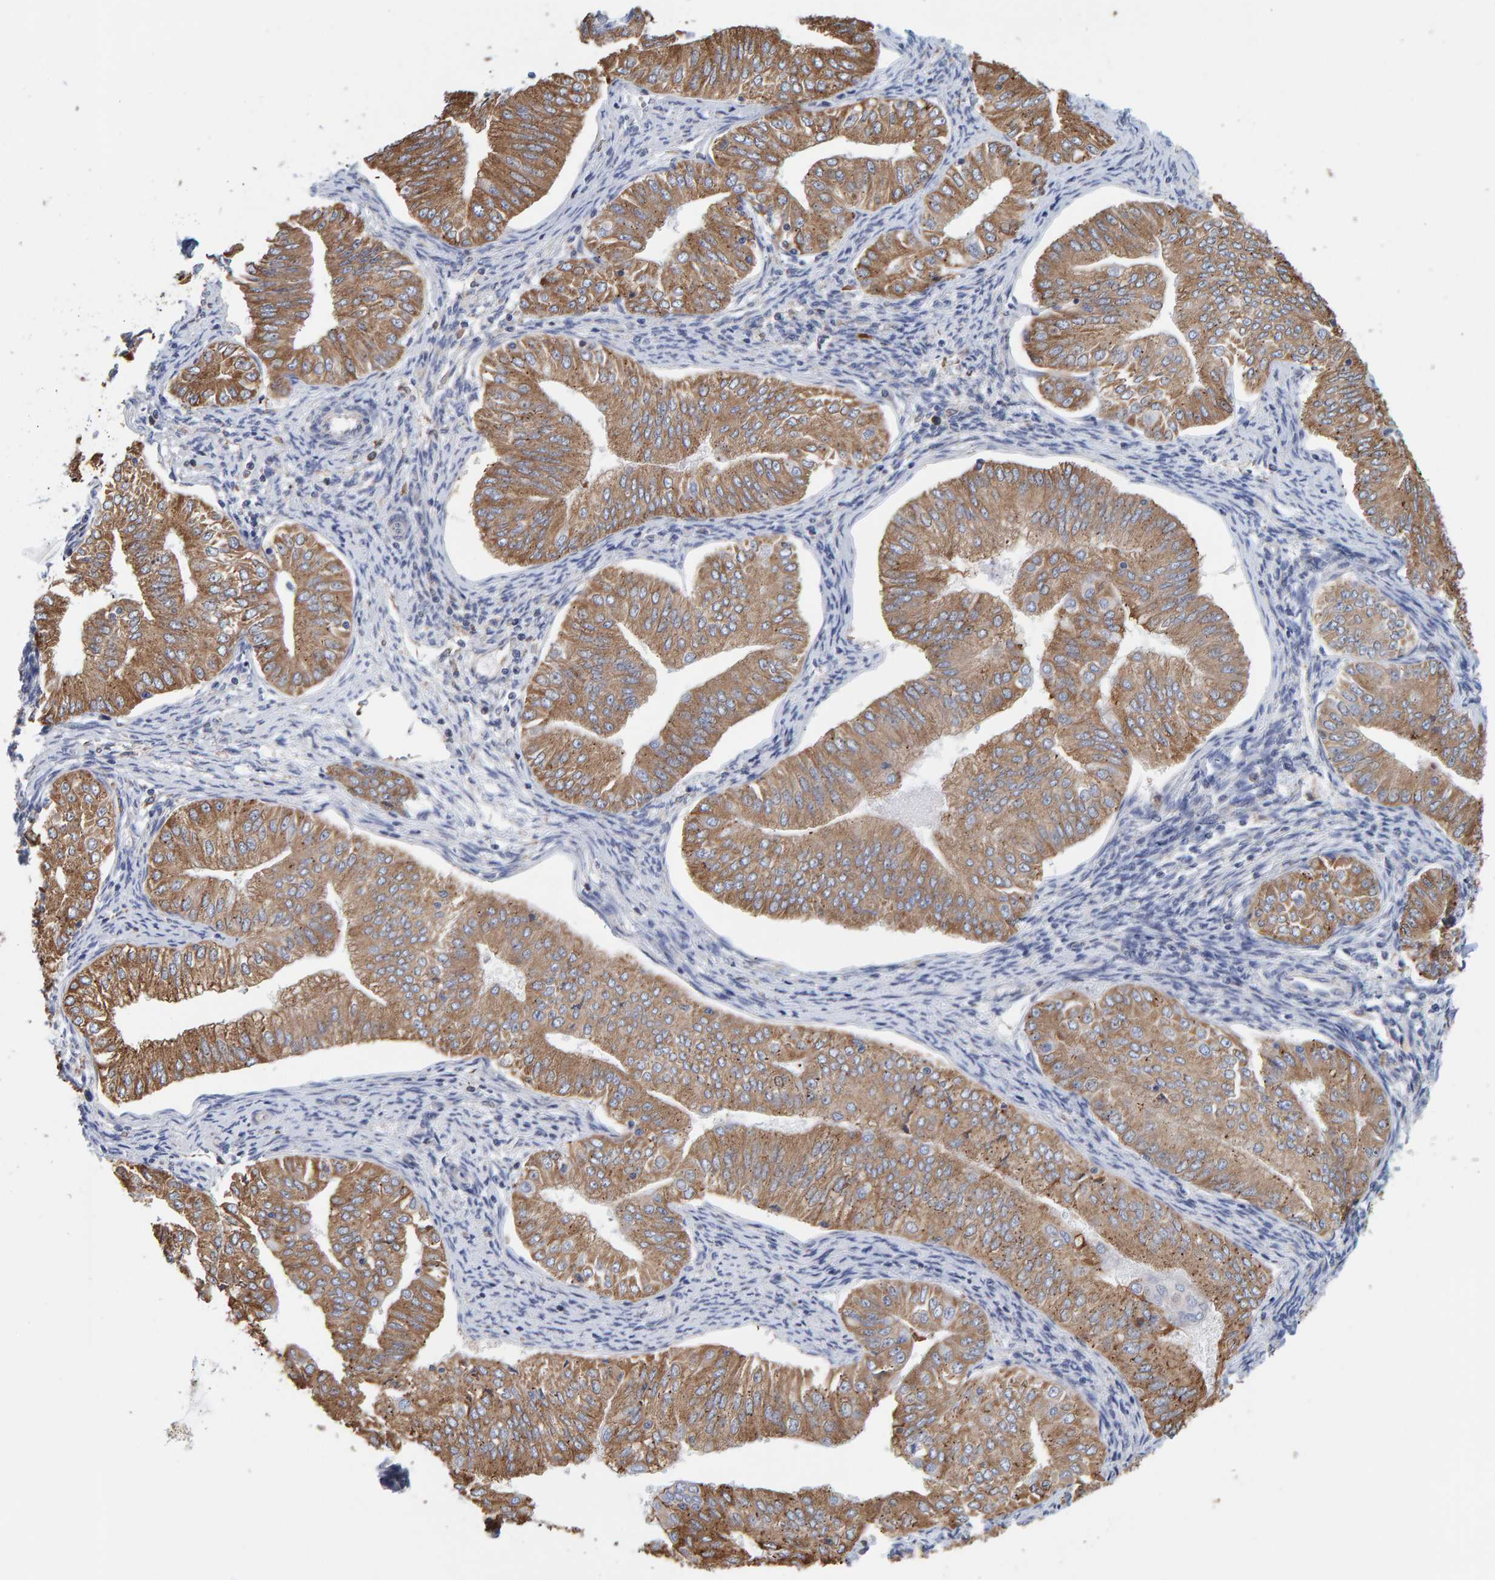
{"staining": {"intensity": "moderate", "quantity": ">75%", "location": "cytoplasmic/membranous"}, "tissue": "endometrial cancer", "cell_type": "Tumor cells", "image_type": "cancer", "snomed": [{"axis": "morphology", "description": "Normal tissue, NOS"}, {"axis": "morphology", "description": "Adenocarcinoma, NOS"}, {"axis": "topography", "description": "Endometrium"}], "caption": "A medium amount of moderate cytoplasmic/membranous positivity is seen in about >75% of tumor cells in endometrial adenocarcinoma tissue.", "gene": "SGPL1", "patient": {"sex": "female", "age": 53}}